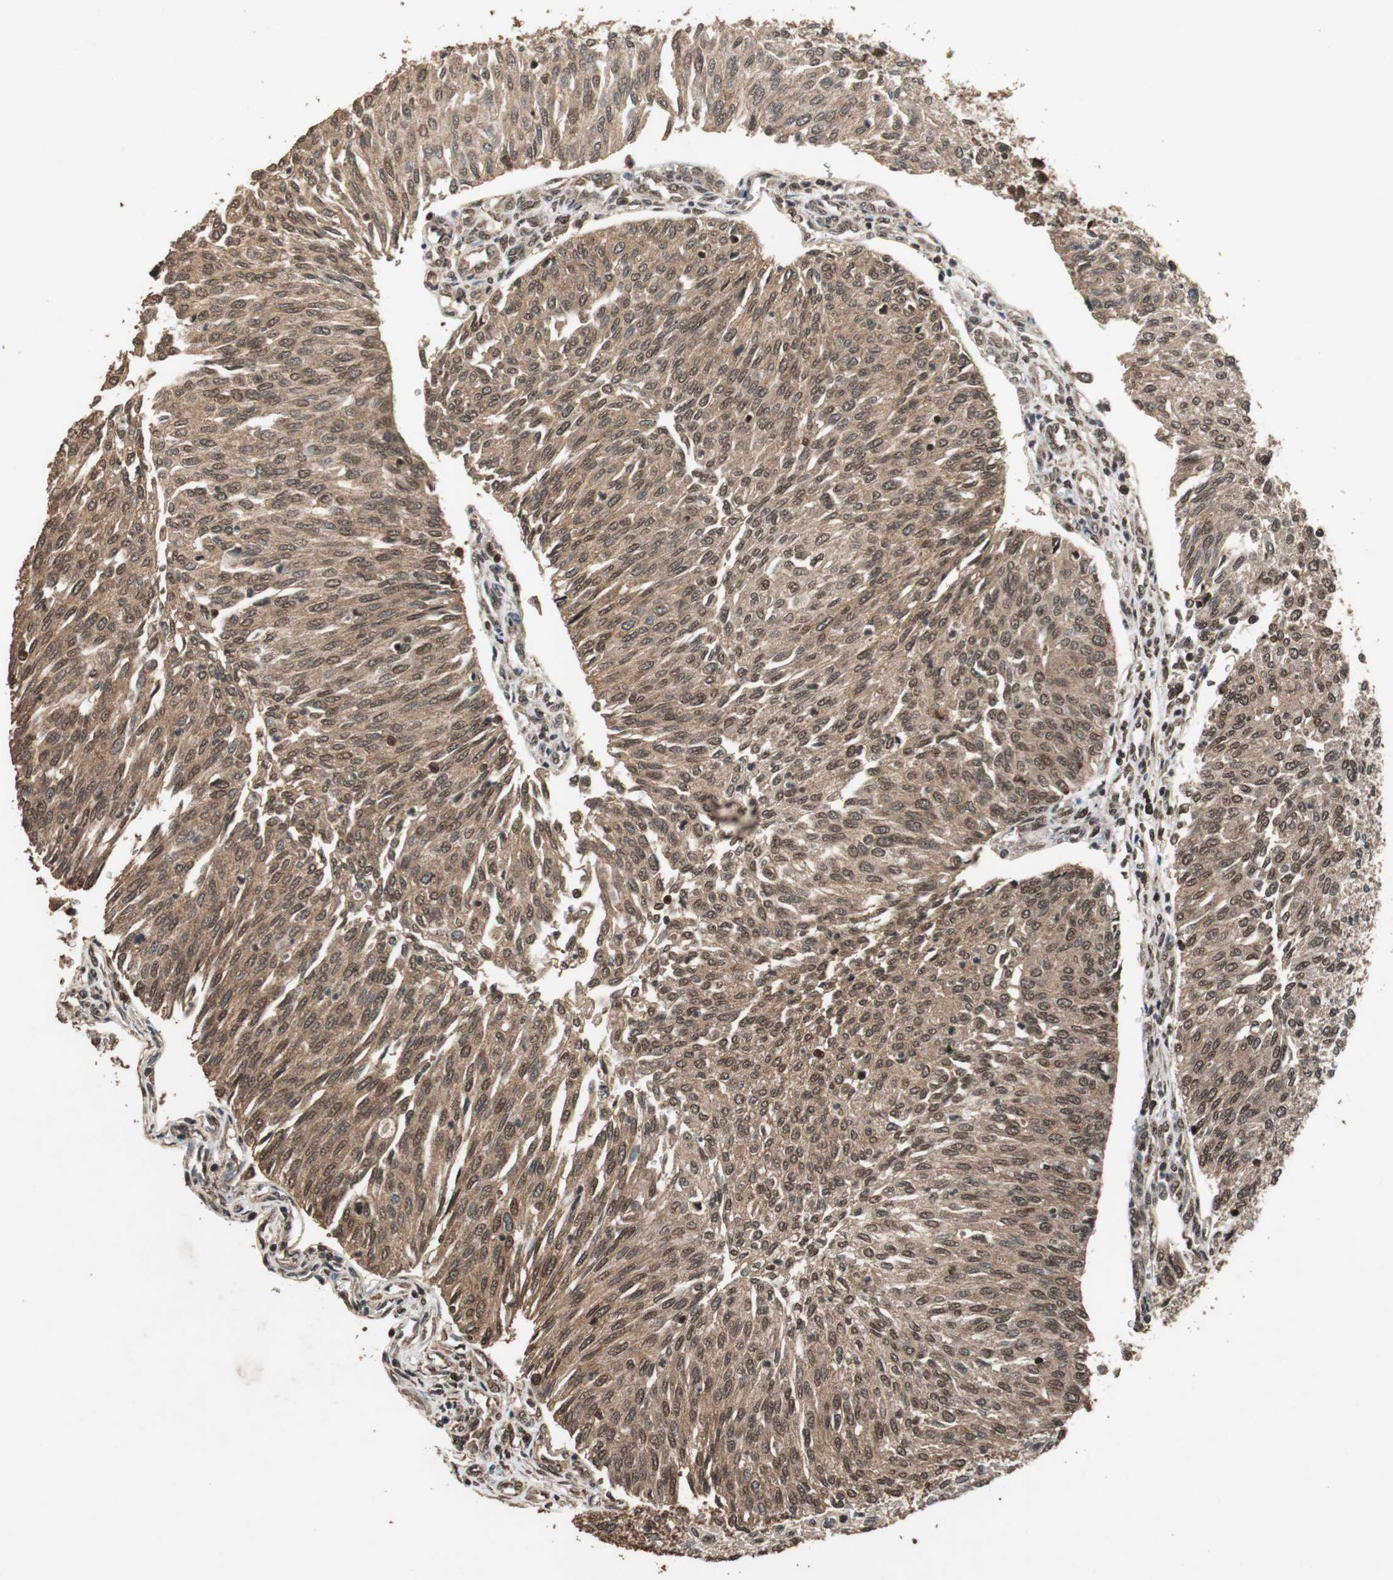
{"staining": {"intensity": "moderate", "quantity": ">75%", "location": "cytoplasmic/membranous,nuclear"}, "tissue": "urothelial cancer", "cell_type": "Tumor cells", "image_type": "cancer", "snomed": [{"axis": "morphology", "description": "Urothelial carcinoma, Low grade"}, {"axis": "topography", "description": "Urinary bladder"}], "caption": "Urothelial carcinoma (low-grade) was stained to show a protein in brown. There is medium levels of moderate cytoplasmic/membranous and nuclear staining in about >75% of tumor cells. (Brightfield microscopy of DAB IHC at high magnification).", "gene": "ZNF18", "patient": {"sex": "female", "age": 79}}